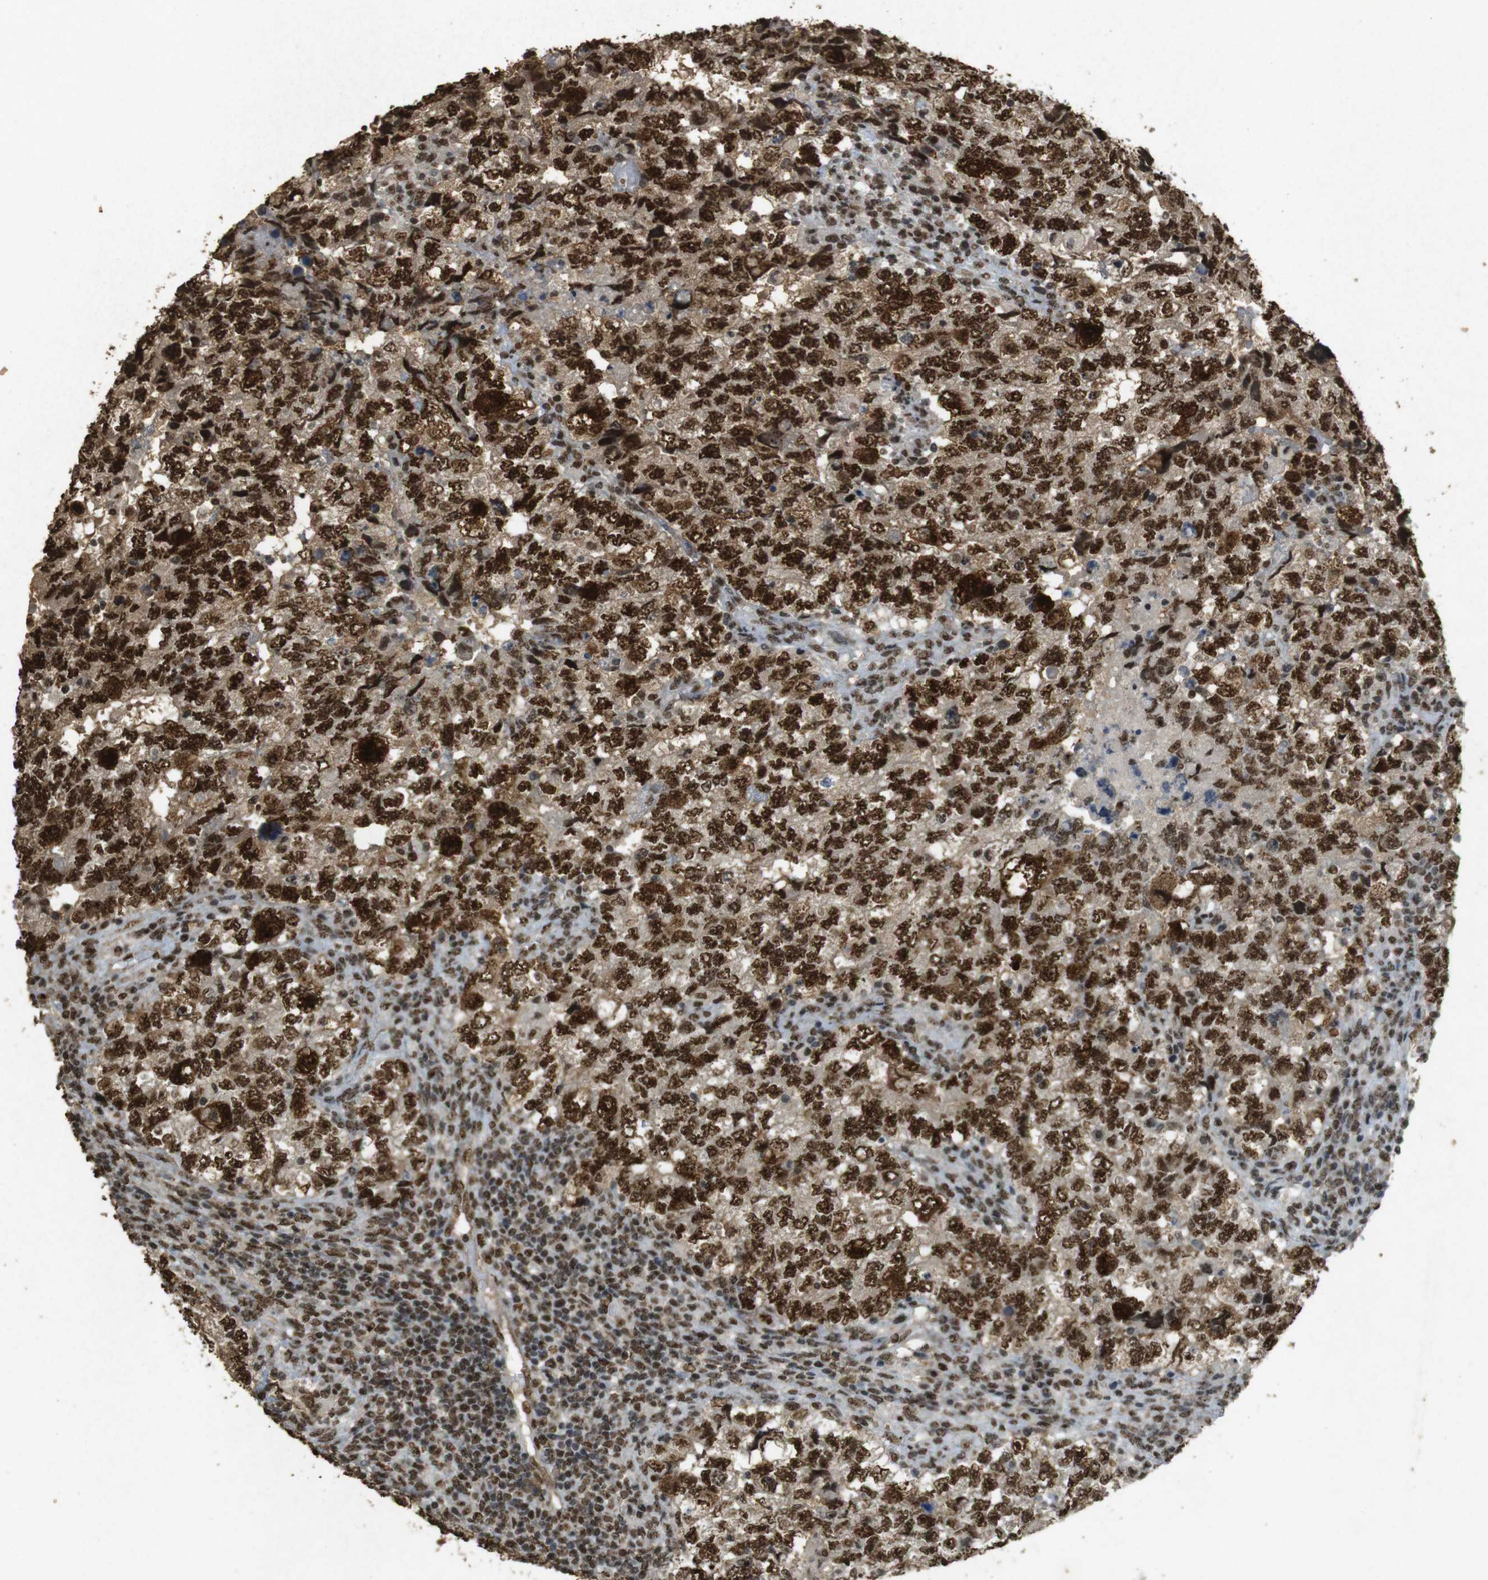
{"staining": {"intensity": "strong", "quantity": ">75%", "location": "cytoplasmic/membranous,nuclear"}, "tissue": "testis cancer", "cell_type": "Tumor cells", "image_type": "cancer", "snomed": [{"axis": "morphology", "description": "Carcinoma, Embryonal, NOS"}, {"axis": "topography", "description": "Testis"}], "caption": "A high amount of strong cytoplasmic/membranous and nuclear positivity is appreciated in about >75% of tumor cells in testis cancer tissue.", "gene": "GATA4", "patient": {"sex": "male", "age": 36}}